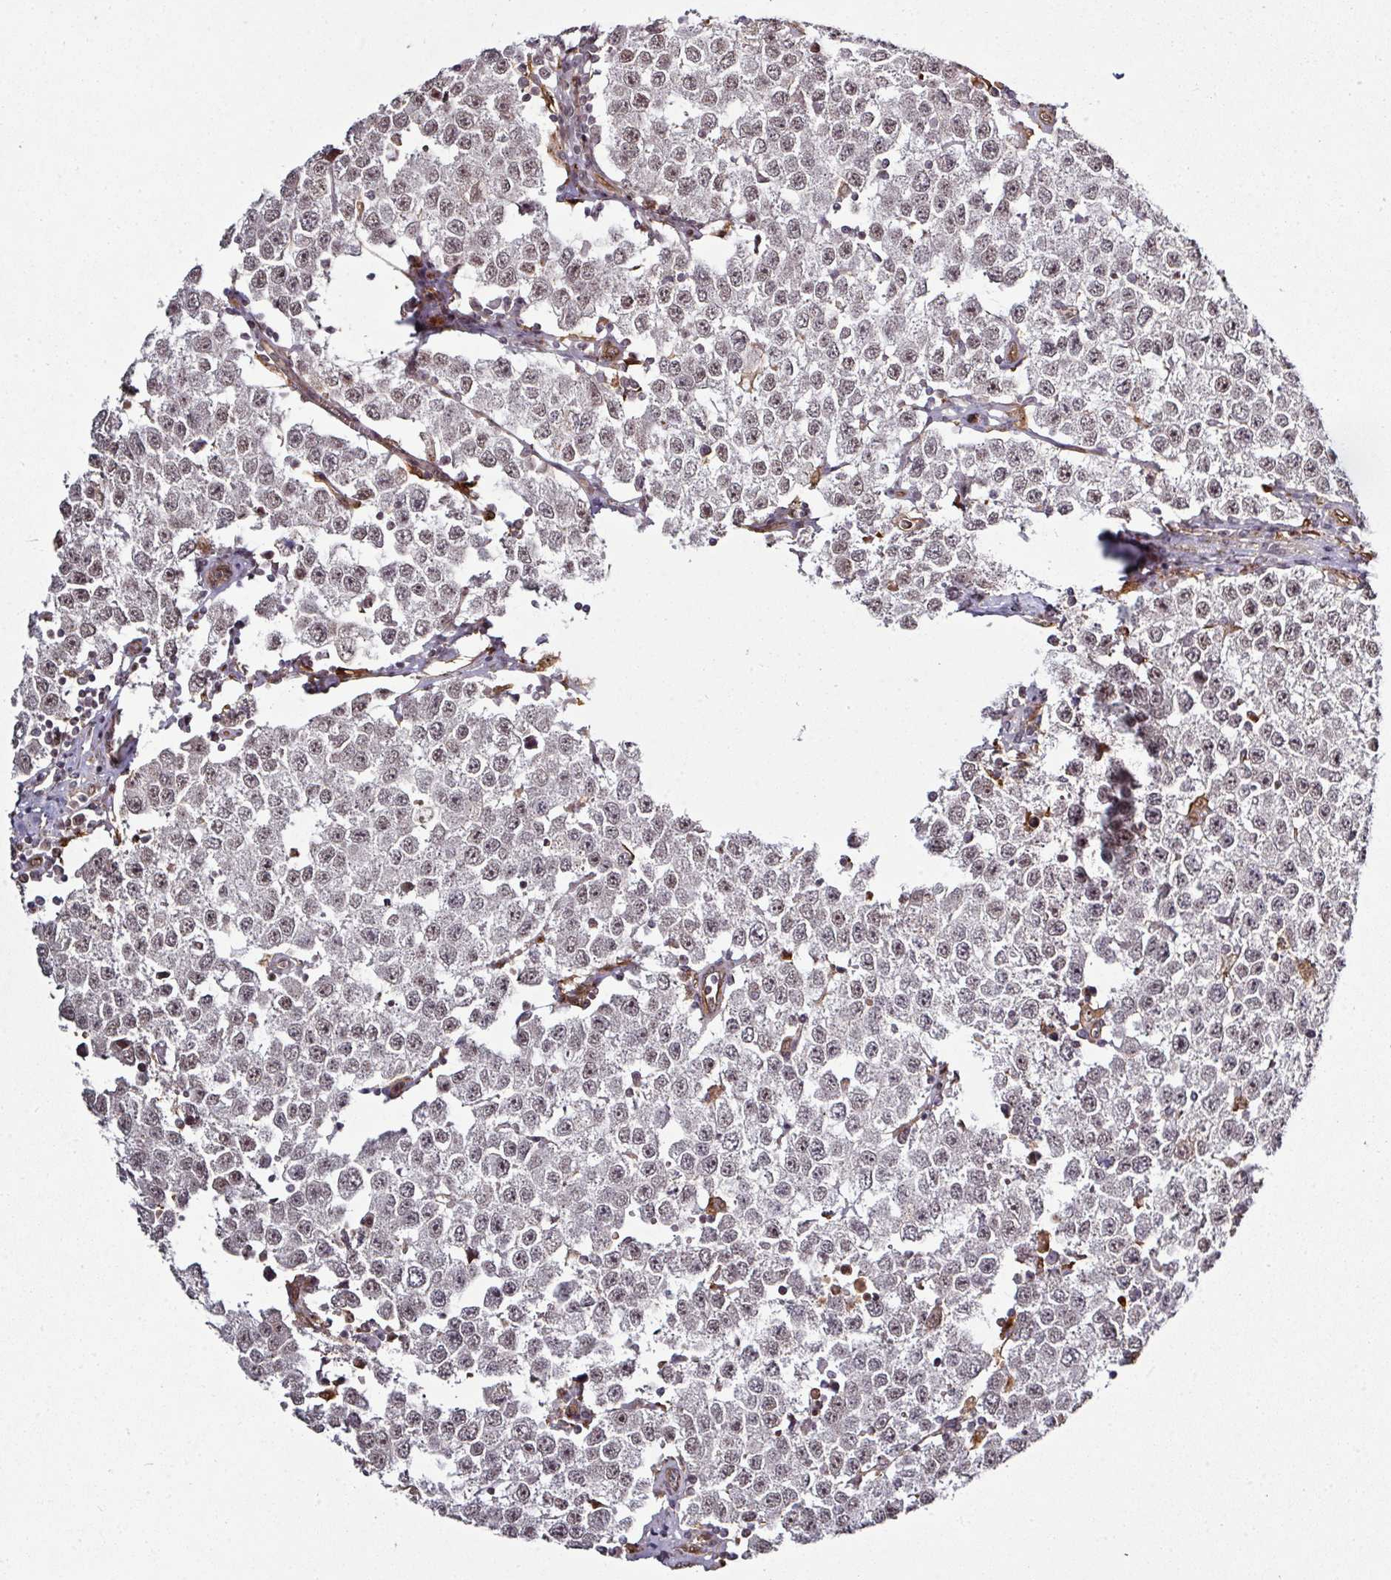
{"staining": {"intensity": "weak", "quantity": "25%-75%", "location": "nuclear"}, "tissue": "testis cancer", "cell_type": "Tumor cells", "image_type": "cancer", "snomed": [{"axis": "morphology", "description": "Seminoma, NOS"}, {"axis": "topography", "description": "Testis"}], "caption": "Protein staining of testis cancer tissue shows weak nuclear staining in approximately 25%-75% of tumor cells.", "gene": "GTF2H3", "patient": {"sex": "male", "age": 34}}